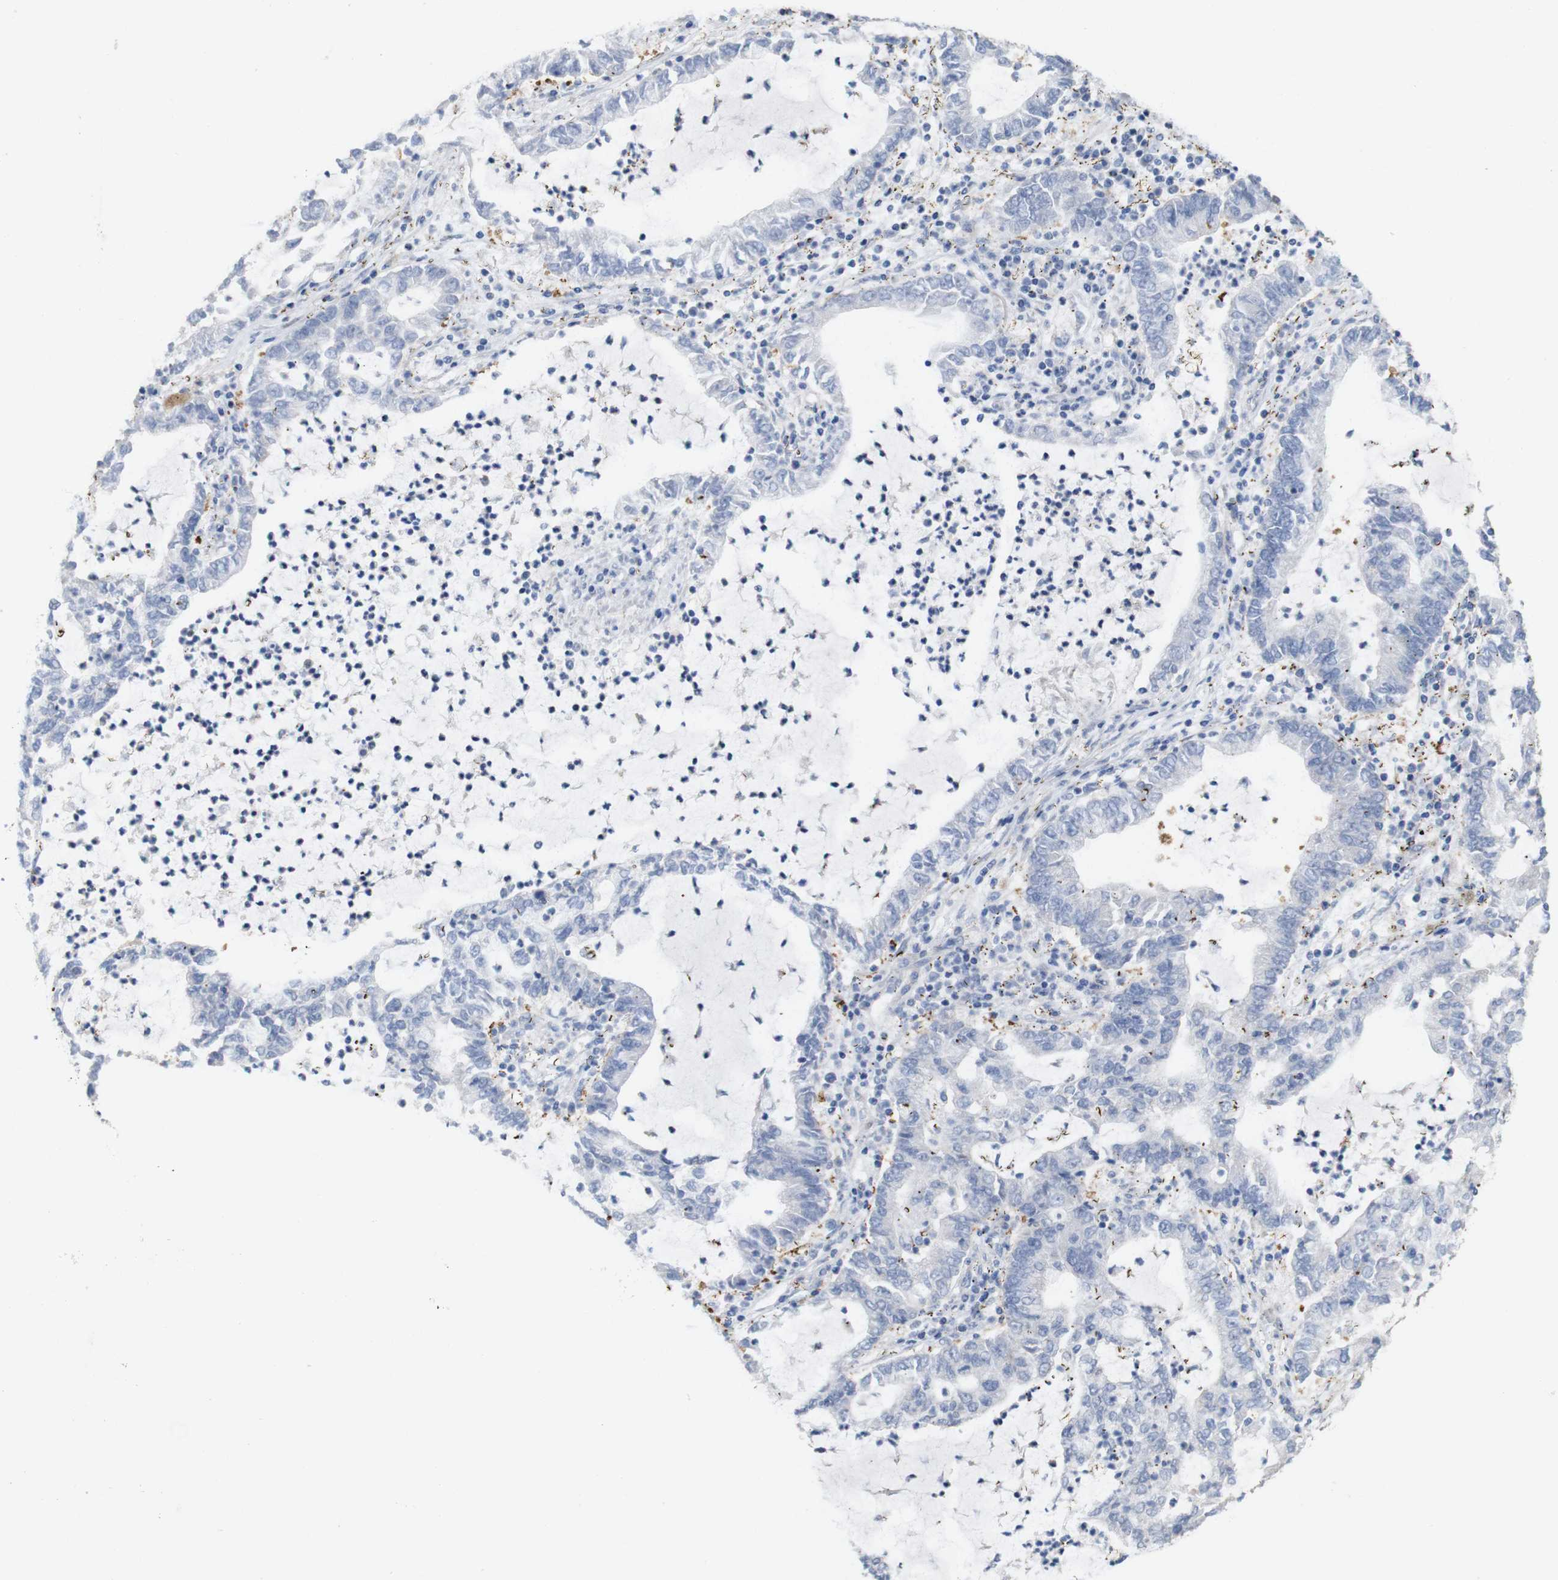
{"staining": {"intensity": "negative", "quantity": "none", "location": "none"}, "tissue": "lung cancer", "cell_type": "Tumor cells", "image_type": "cancer", "snomed": [{"axis": "morphology", "description": "Adenocarcinoma, NOS"}, {"axis": "topography", "description": "Lung"}], "caption": "An IHC image of lung adenocarcinoma is shown. There is no staining in tumor cells of lung adenocarcinoma.", "gene": "MYEOV", "patient": {"sex": "female", "age": 51}}